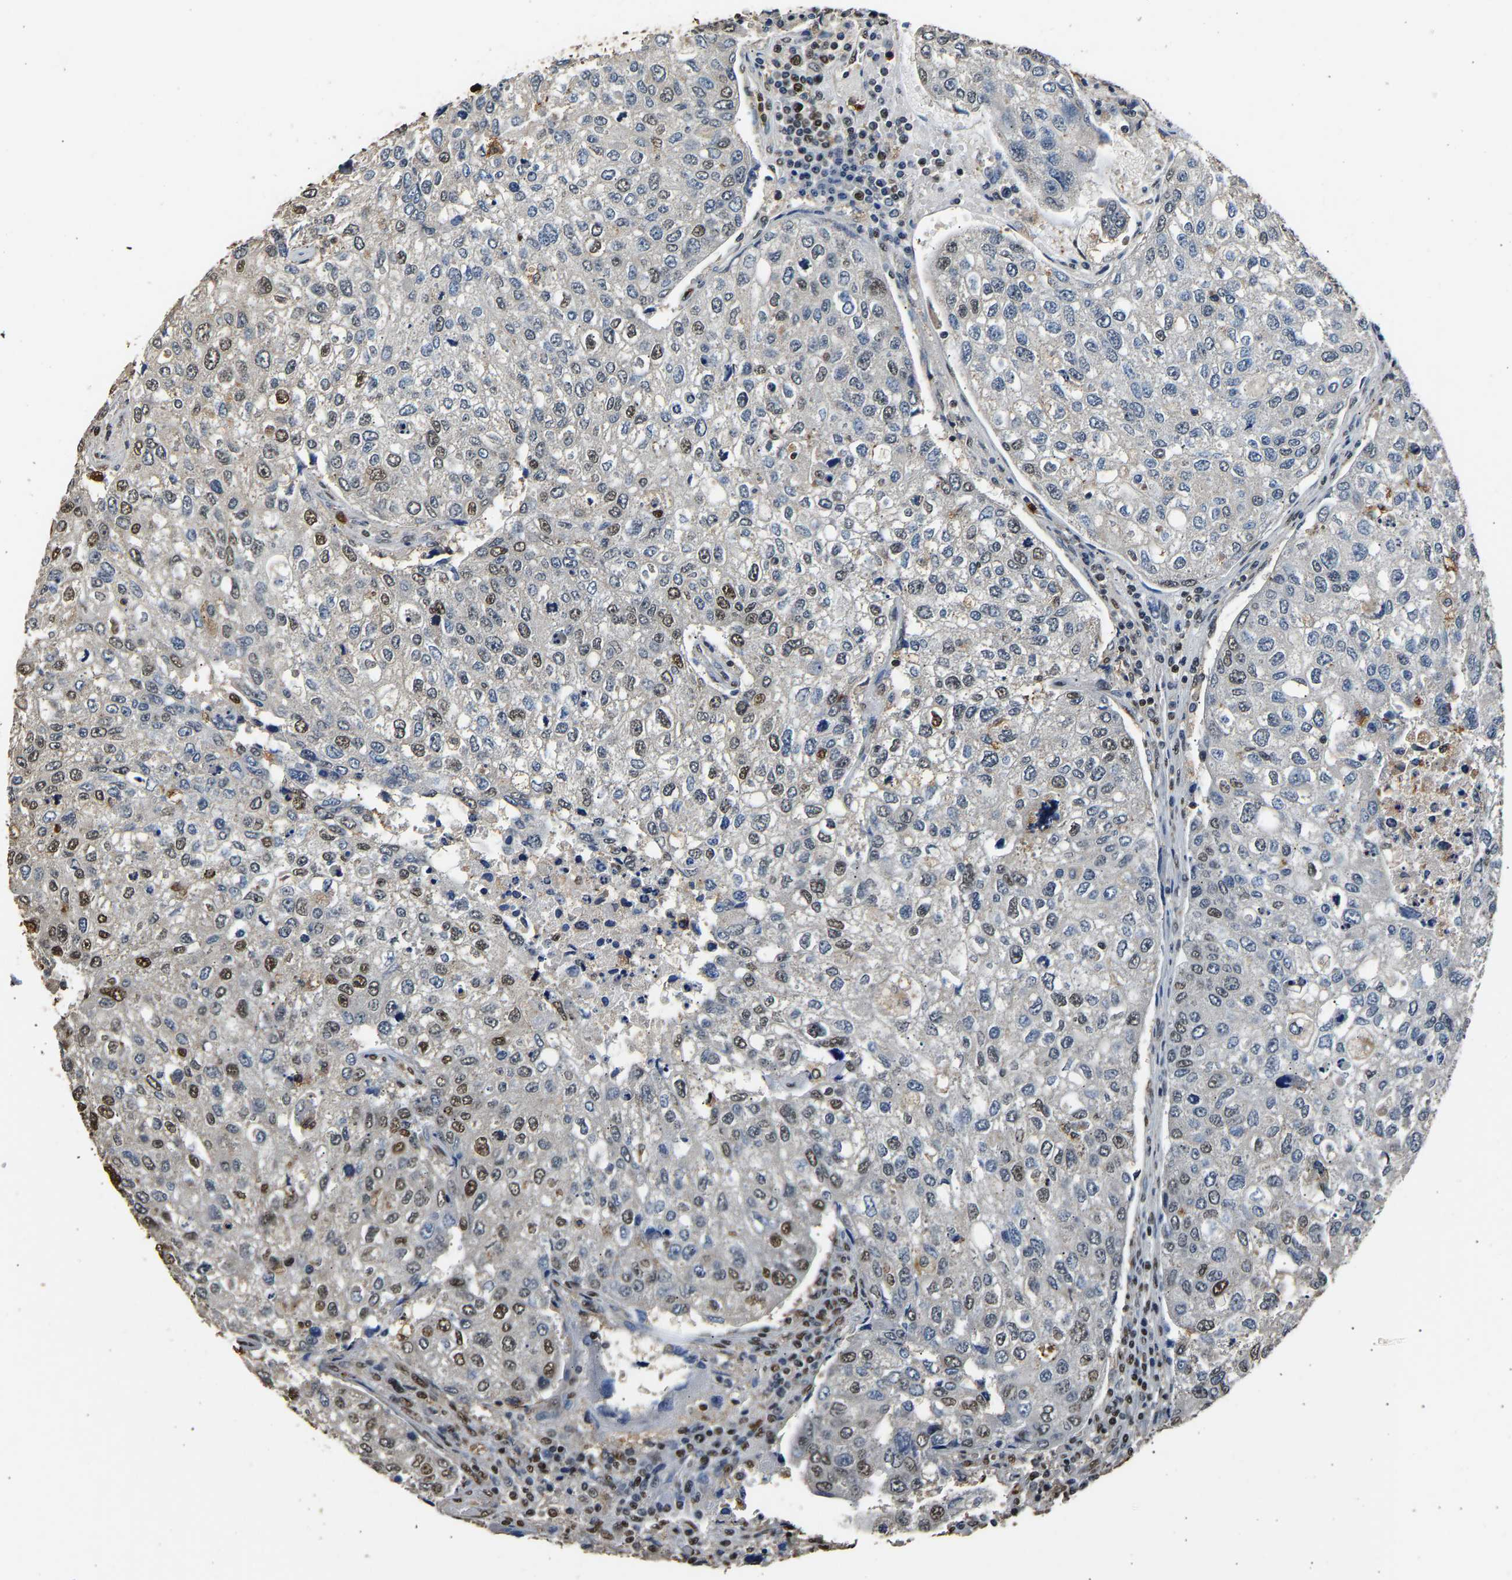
{"staining": {"intensity": "strong", "quantity": "25%-75%", "location": "nuclear"}, "tissue": "urothelial cancer", "cell_type": "Tumor cells", "image_type": "cancer", "snomed": [{"axis": "morphology", "description": "Urothelial carcinoma, High grade"}, {"axis": "topography", "description": "Lymph node"}, {"axis": "topography", "description": "Urinary bladder"}], "caption": "Urothelial carcinoma (high-grade) stained with a brown dye demonstrates strong nuclear positive positivity in about 25%-75% of tumor cells.", "gene": "SAFB", "patient": {"sex": "male", "age": 51}}